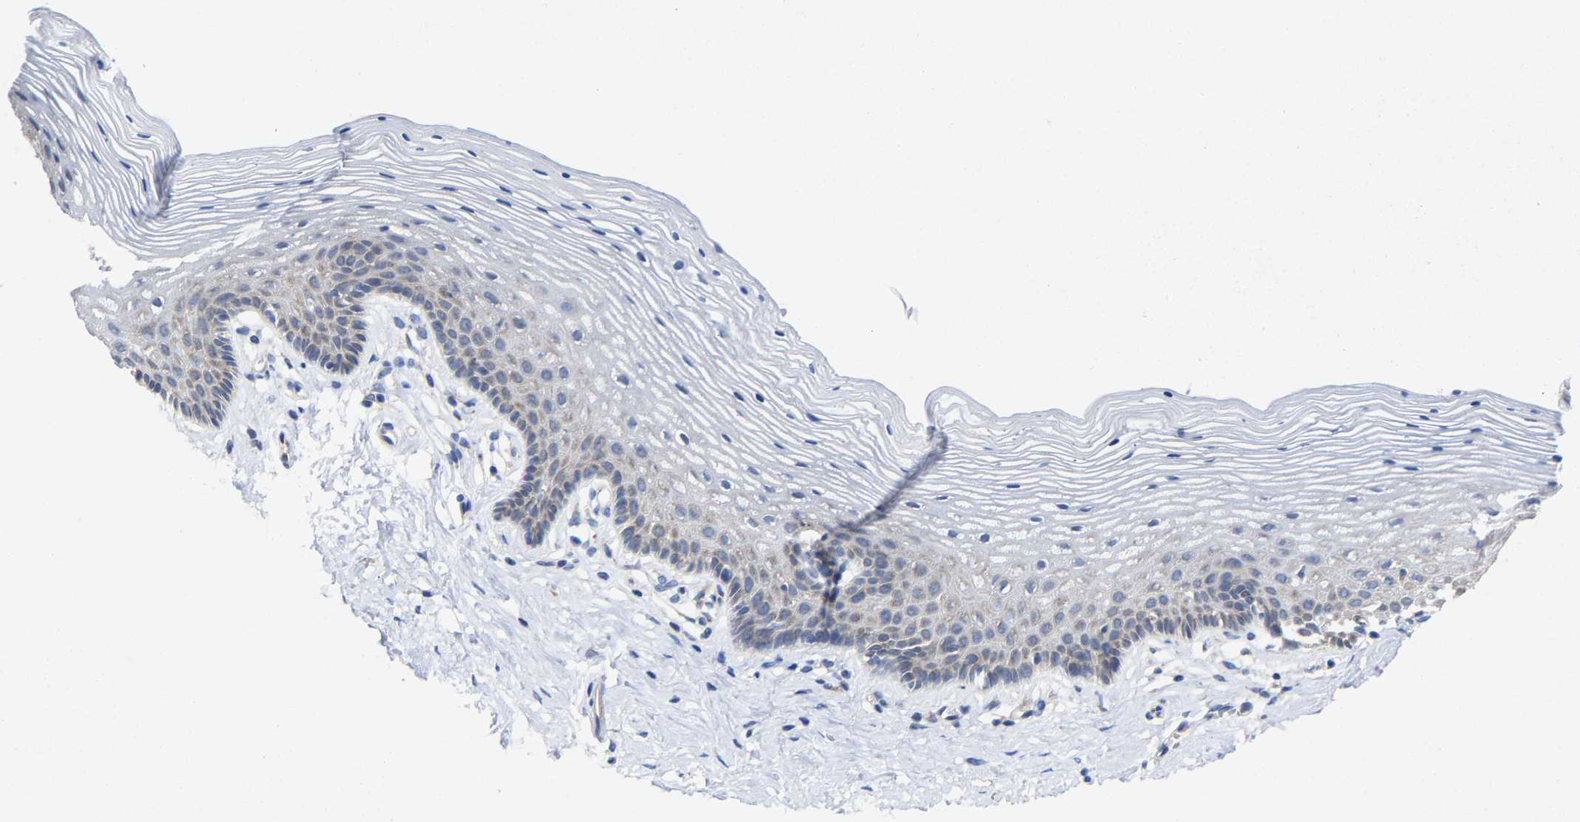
{"staining": {"intensity": "weak", "quantity": "<25%", "location": "cytoplasmic/membranous"}, "tissue": "vagina", "cell_type": "Squamous epithelial cells", "image_type": "normal", "snomed": [{"axis": "morphology", "description": "Normal tissue, NOS"}, {"axis": "topography", "description": "Vagina"}], "caption": "High power microscopy photomicrograph of an immunohistochemistry (IHC) histopathology image of normal vagina, revealing no significant positivity in squamous epithelial cells. (DAB immunohistochemistry, high magnification).", "gene": "PPP1R15A", "patient": {"sex": "female", "age": 32}}